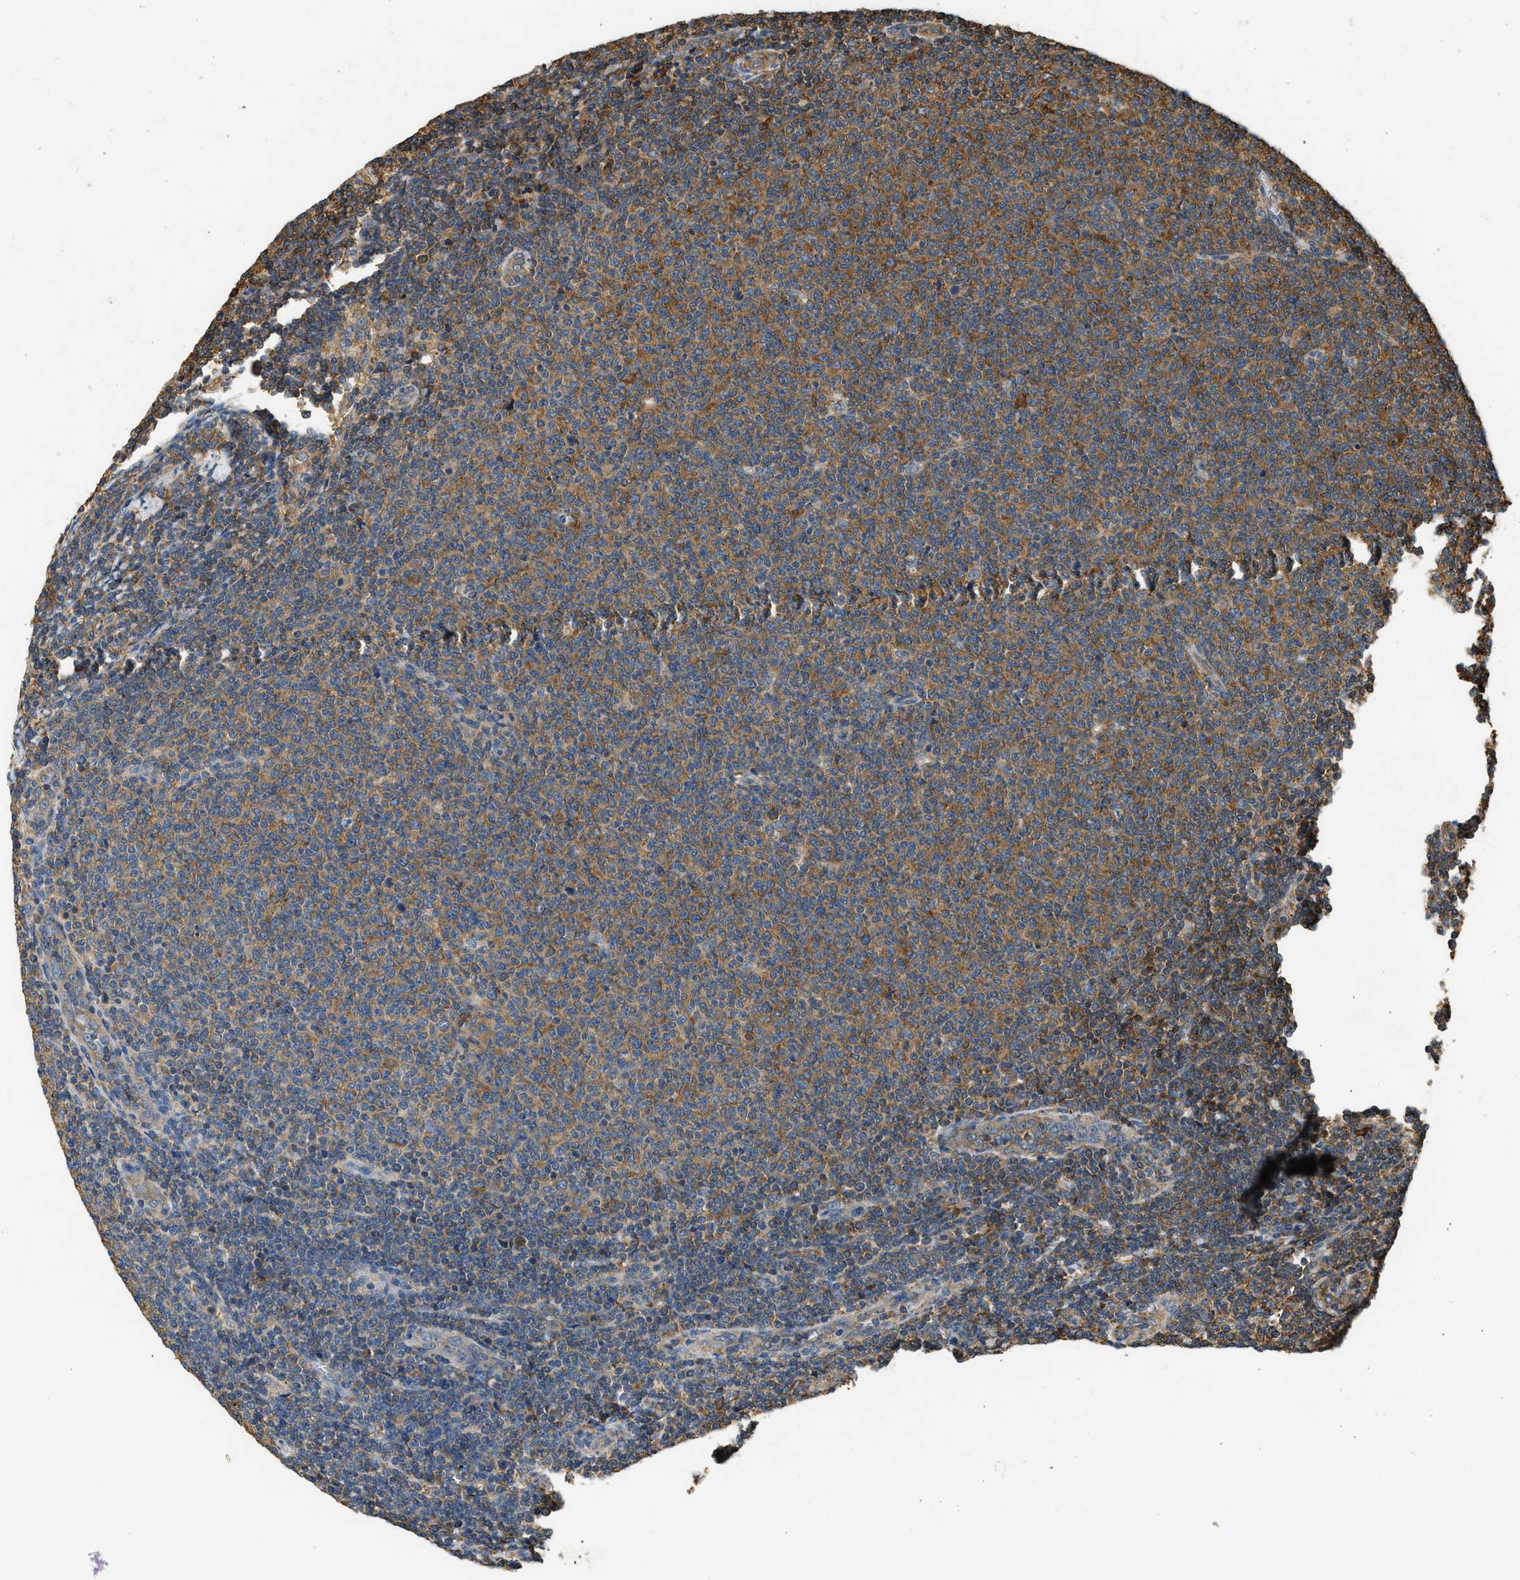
{"staining": {"intensity": "moderate", "quantity": ">75%", "location": "cytoplasmic/membranous"}, "tissue": "lymphoma", "cell_type": "Tumor cells", "image_type": "cancer", "snomed": [{"axis": "morphology", "description": "Malignant lymphoma, non-Hodgkin's type, Low grade"}, {"axis": "topography", "description": "Lymph node"}], "caption": "Protein staining displays moderate cytoplasmic/membranous staining in about >75% of tumor cells in malignant lymphoma, non-Hodgkin's type (low-grade).", "gene": "SLC36A4", "patient": {"sex": "male", "age": 66}}